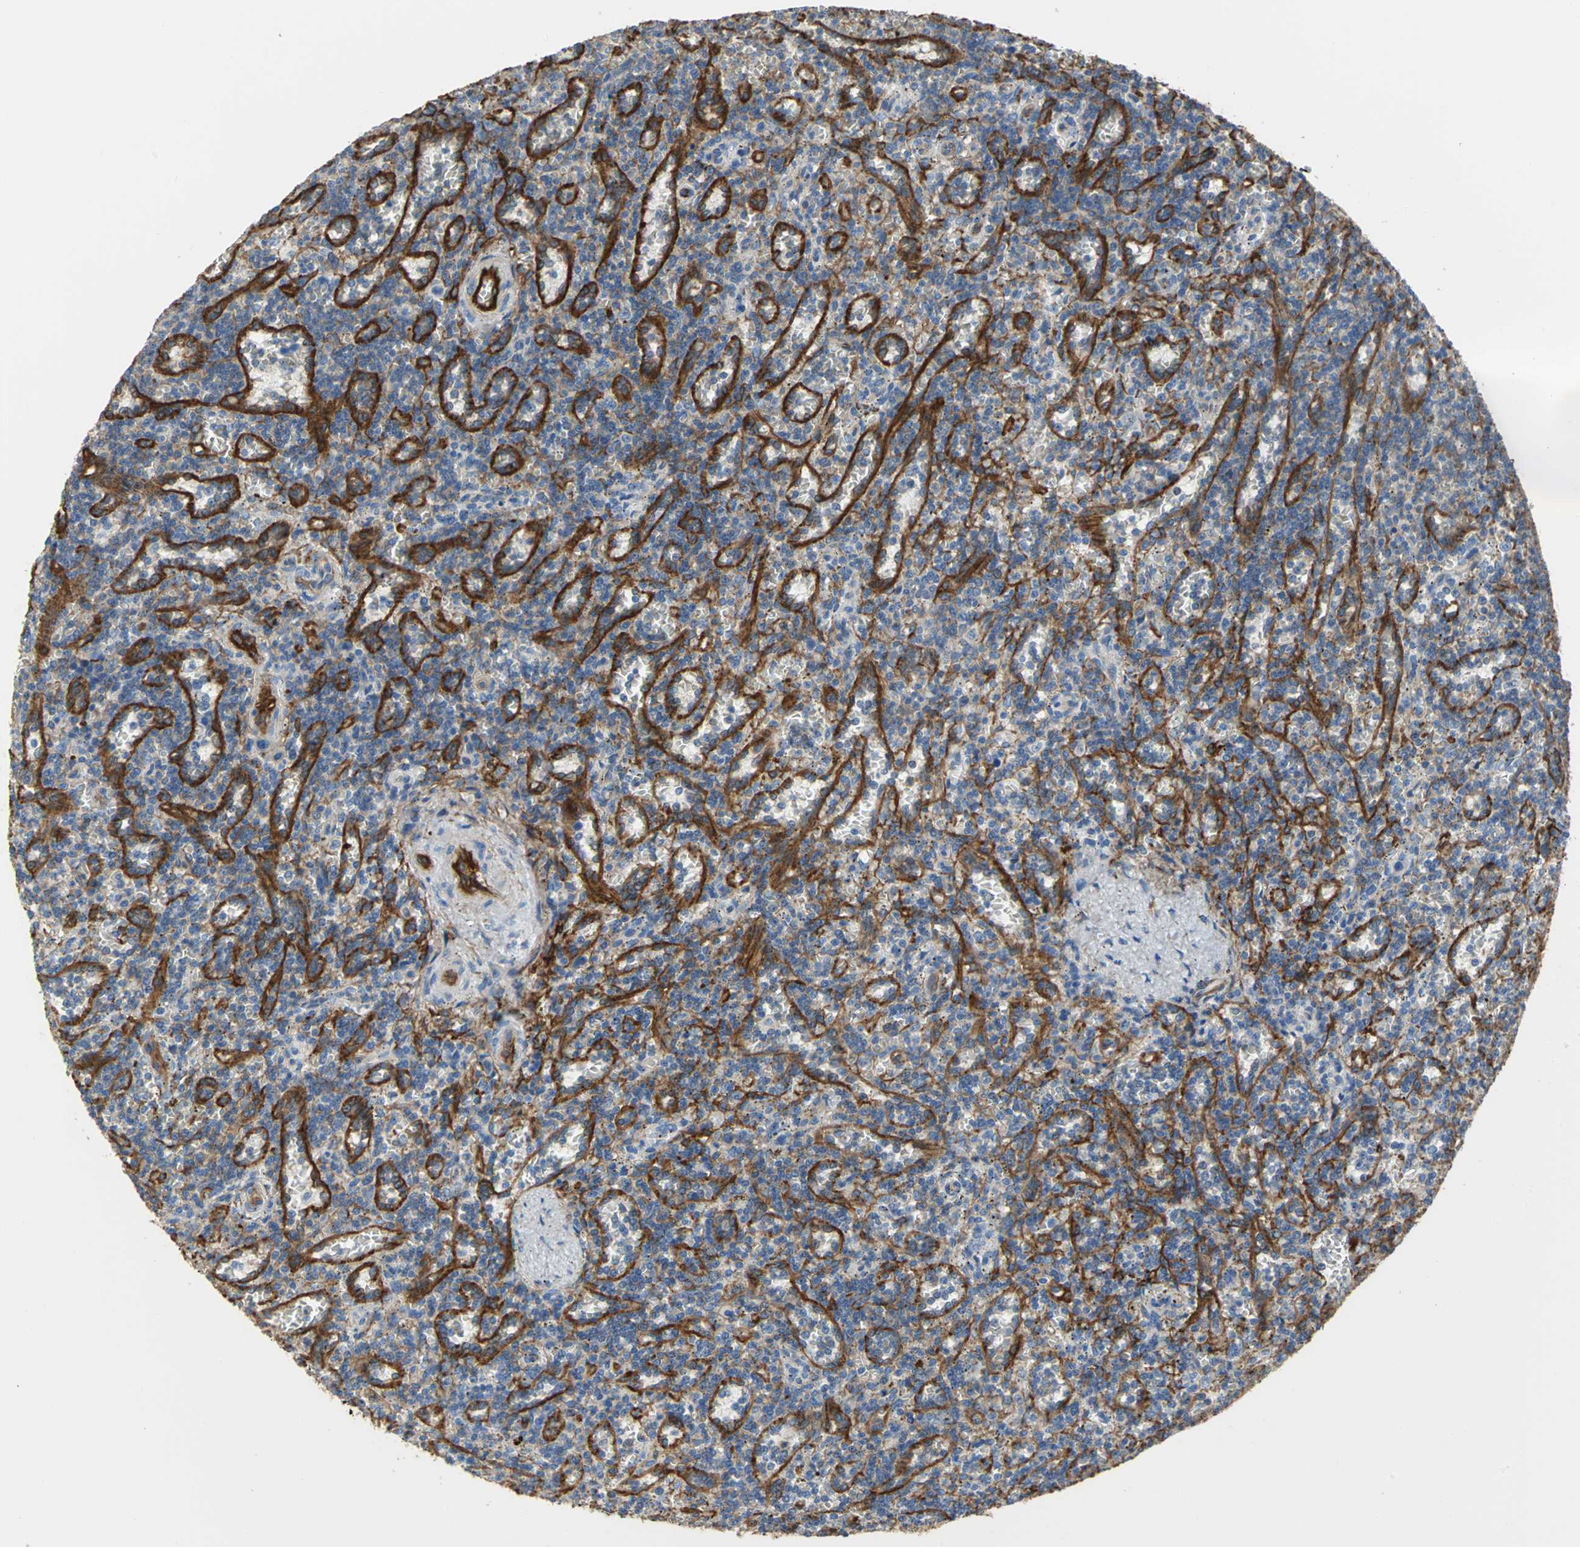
{"staining": {"intensity": "negative", "quantity": "none", "location": "none"}, "tissue": "lymphoma", "cell_type": "Tumor cells", "image_type": "cancer", "snomed": [{"axis": "morphology", "description": "Malignant lymphoma, non-Hodgkin's type, Low grade"}, {"axis": "topography", "description": "Spleen"}], "caption": "Immunohistochemical staining of malignant lymphoma, non-Hodgkin's type (low-grade) reveals no significant positivity in tumor cells. Brightfield microscopy of IHC stained with DAB (3,3'-diaminobenzidine) (brown) and hematoxylin (blue), captured at high magnification.", "gene": "FLNB", "patient": {"sex": "male", "age": 73}}